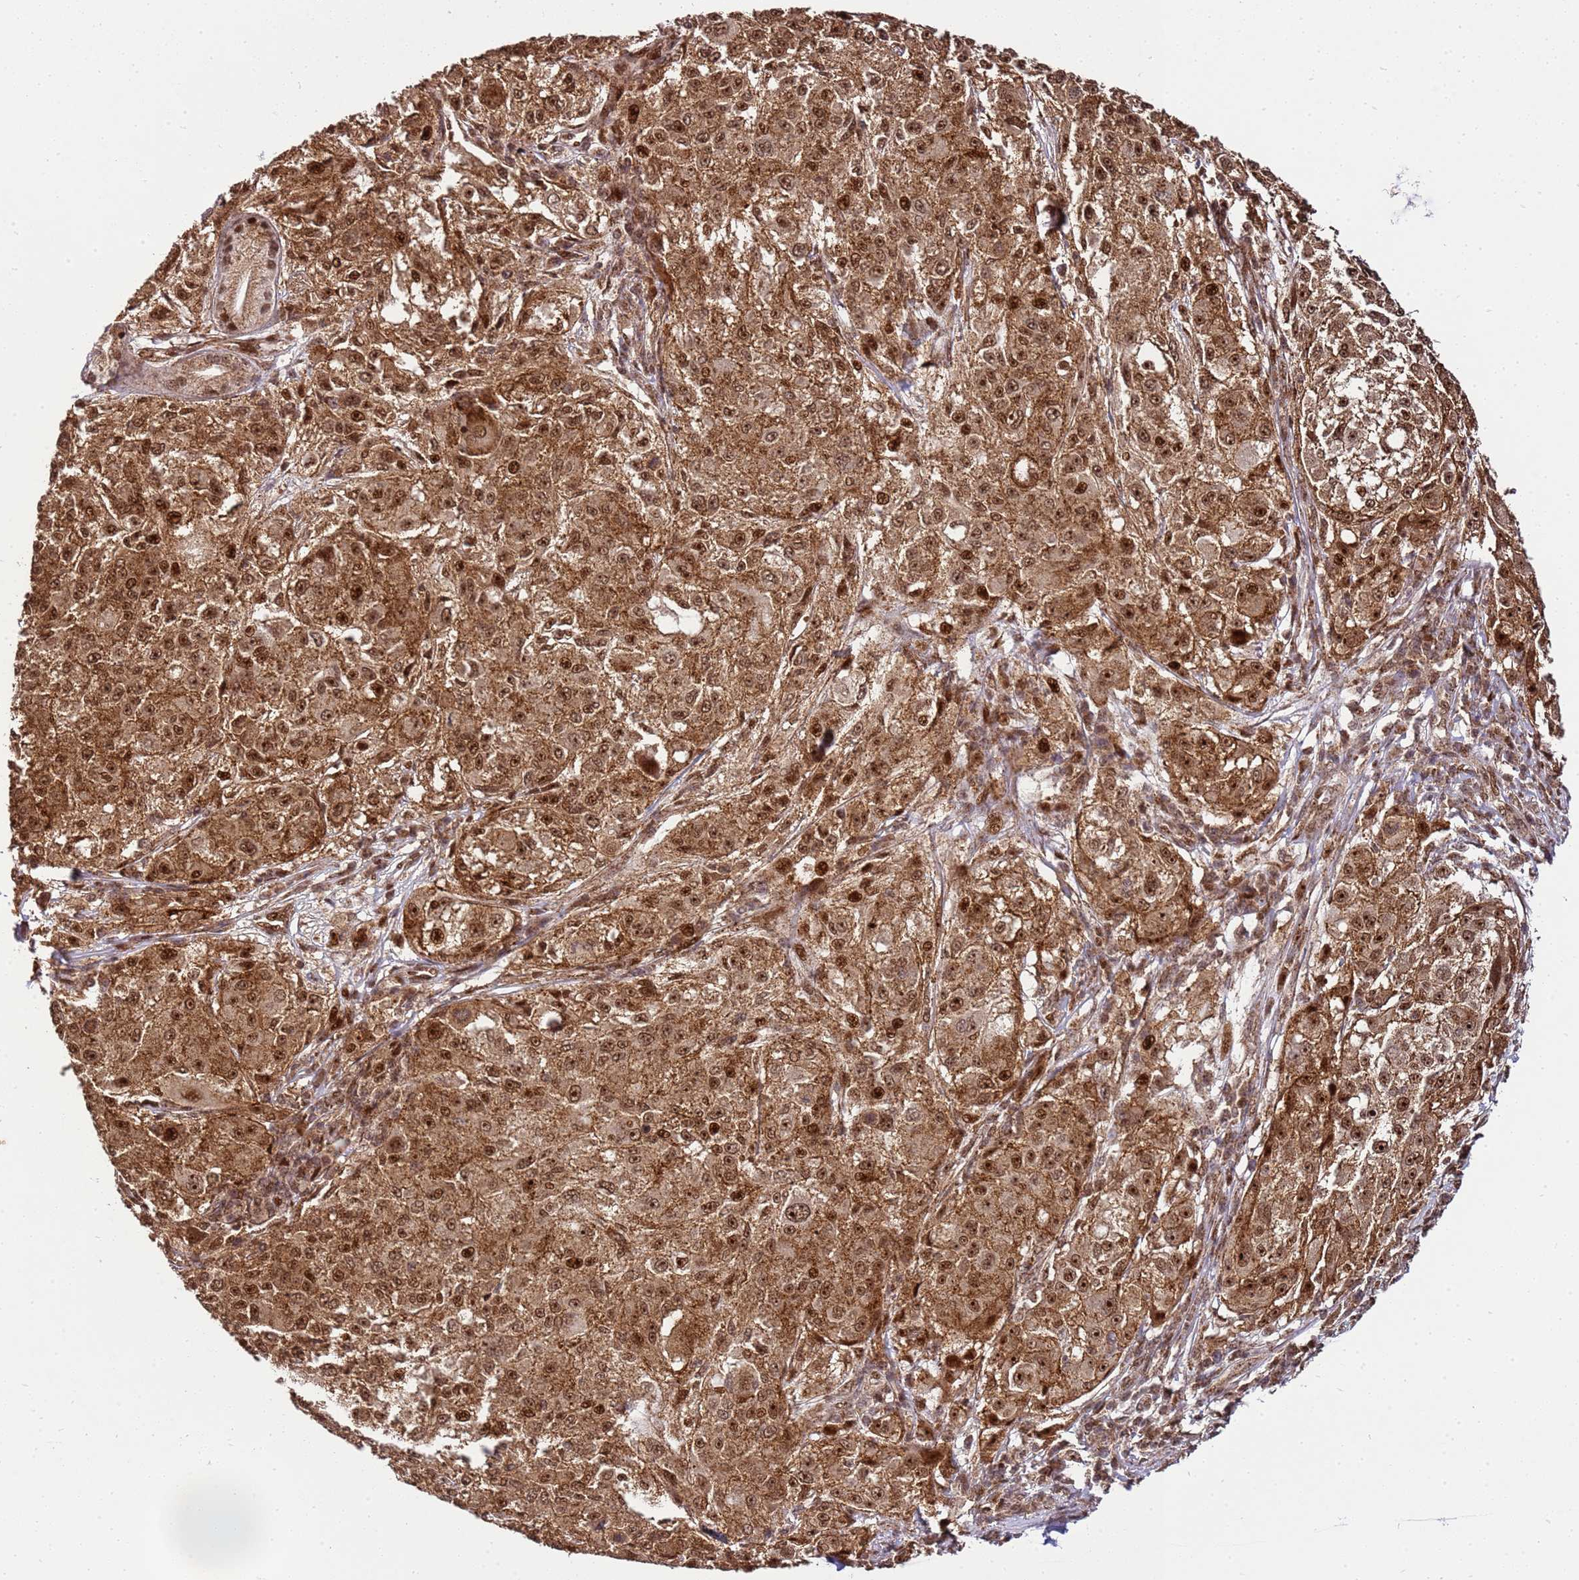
{"staining": {"intensity": "moderate", "quantity": ">75%", "location": "cytoplasmic/membranous,nuclear"}, "tissue": "melanoma", "cell_type": "Tumor cells", "image_type": "cancer", "snomed": [{"axis": "morphology", "description": "Necrosis, NOS"}, {"axis": "morphology", "description": "Malignant melanoma, NOS"}, {"axis": "topography", "description": "Skin"}], "caption": "Tumor cells reveal medium levels of moderate cytoplasmic/membranous and nuclear expression in about >75% of cells in human malignant melanoma. (DAB IHC with brightfield microscopy, high magnification).", "gene": "PEX14", "patient": {"sex": "female", "age": 87}}